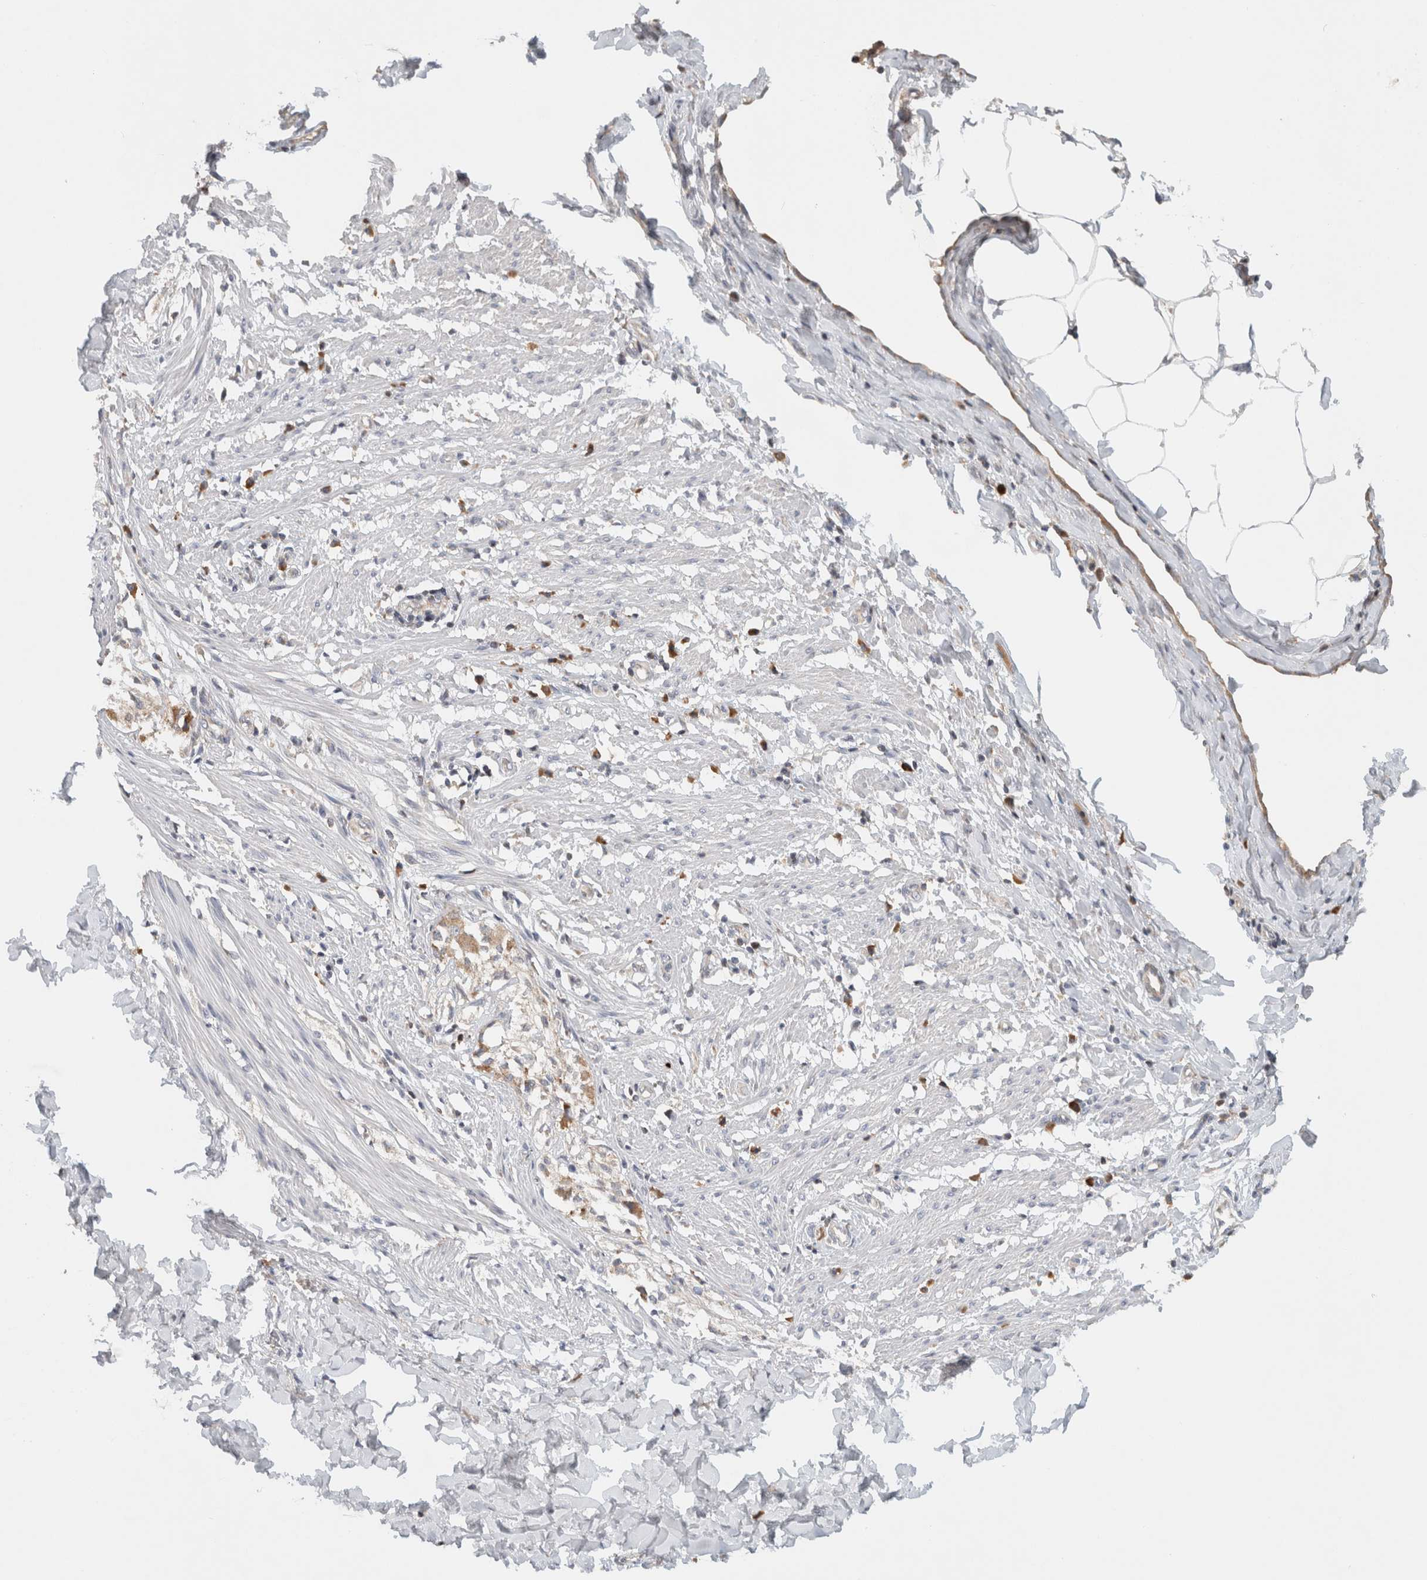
{"staining": {"intensity": "negative", "quantity": "none", "location": "none"}, "tissue": "smooth muscle", "cell_type": "Smooth muscle cells", "image_type": "normal", "snomed": [{"axis": "morphology", "description": "Normal tissue, NOS"}, {"axis": "morphology", "description": "Adenocarcinoma, NOS"}, {"axis": "topography", "description": "Smooth muscle"}, {"axis": "topography", "description": "Colon"}], "caption": "Micrograph shows no significant protein positivity in smooth muscle cells of normal smooth muscle.", "gene": "AMPD1", "patient": {"sex": "male", "age": 14}}